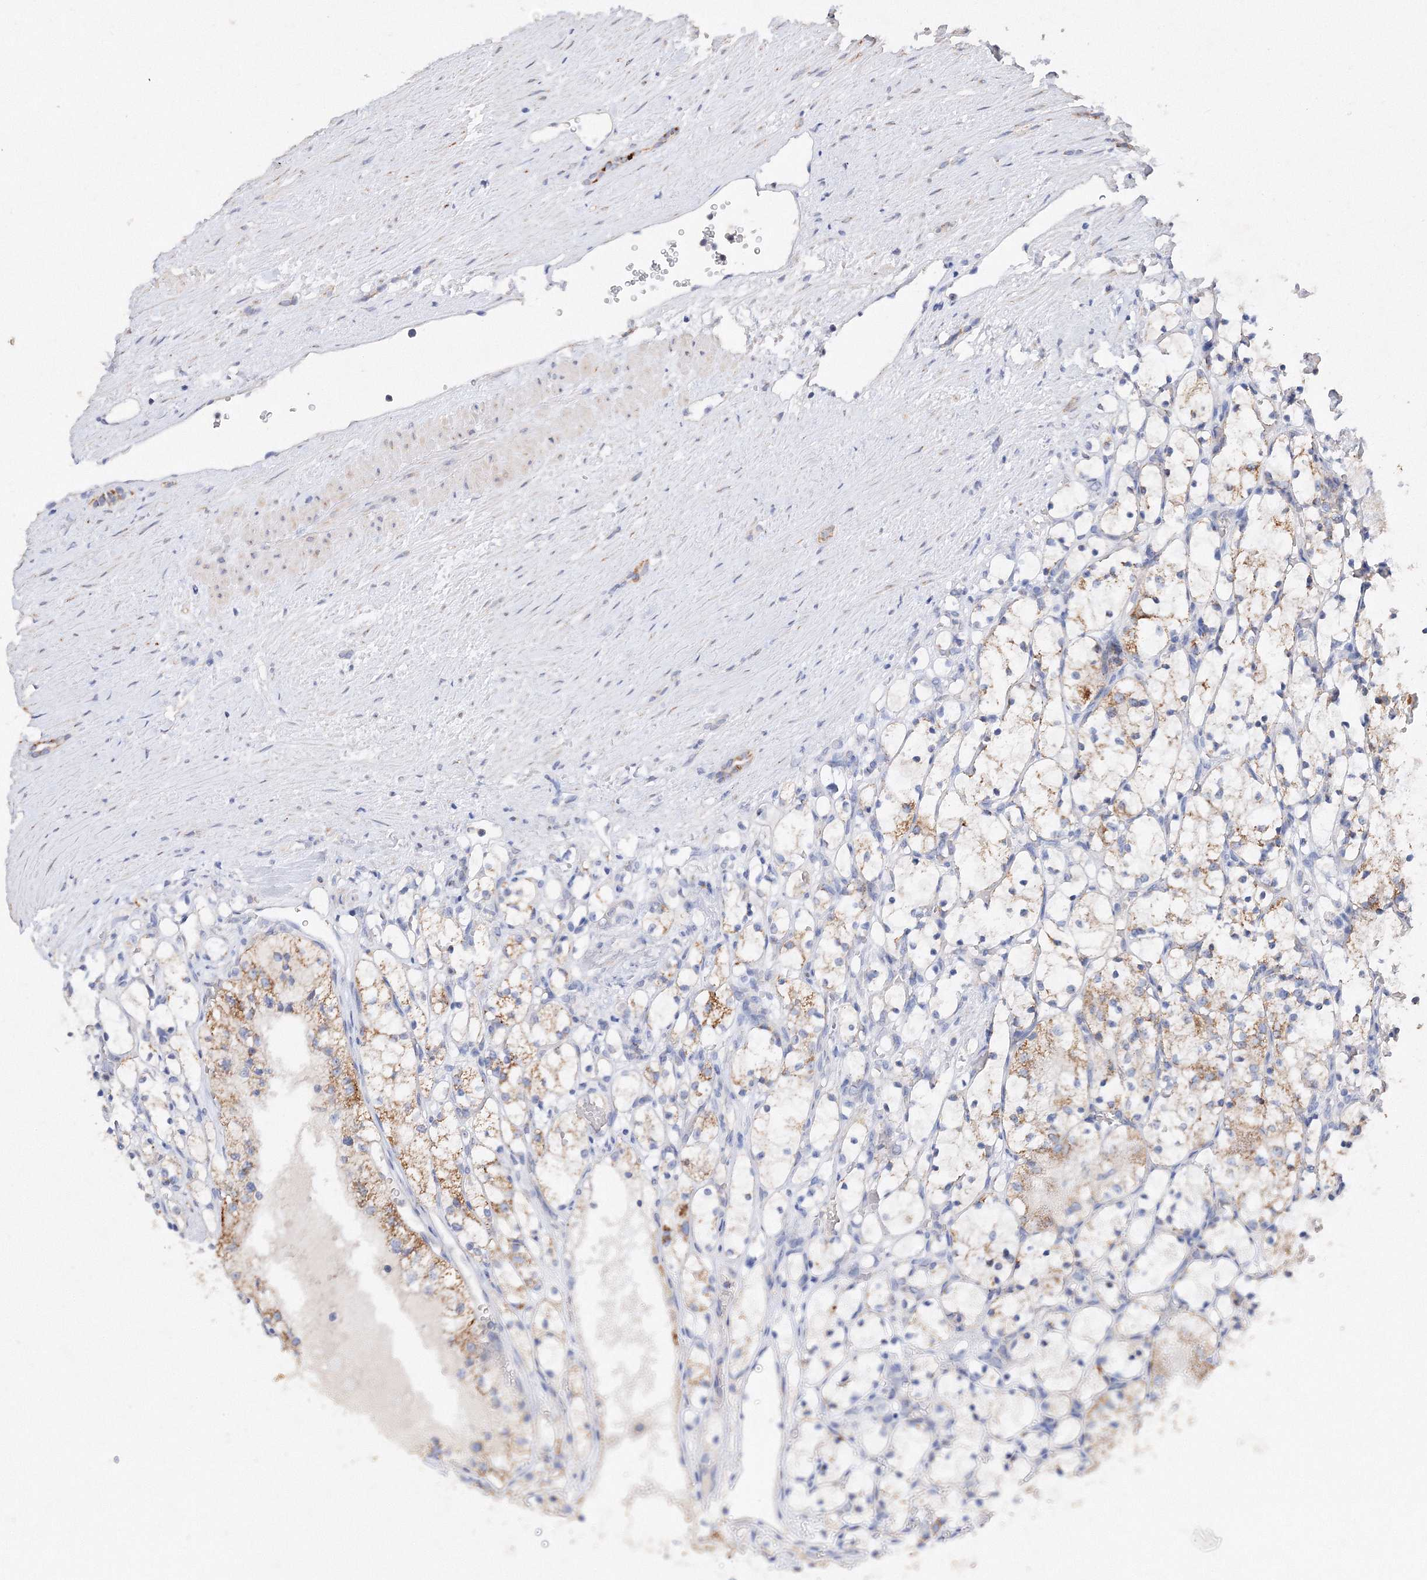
{"staining": {"intensity": "moderate", "quantity": "<25%", "location": "cytoplasmic/membranous"}, "tissue": "renal cancer", "cell_type": "Tumor cells", "image_type": "cancer", "snomed": [{"axis": "morphology", "description": "Adenocarcinoma, NOS"}, {"axis": "topography", "description": "Kidney"}], "caption": "Brown immunohistochemical staining in renal adenocarcinoma demonstrates moderate cytoplasmic/membranous staining in about <25% of tumor cells. Nuclei are stained in blue.", "gene": "GLS", "patient": {"sex": "female", "age": 69}}